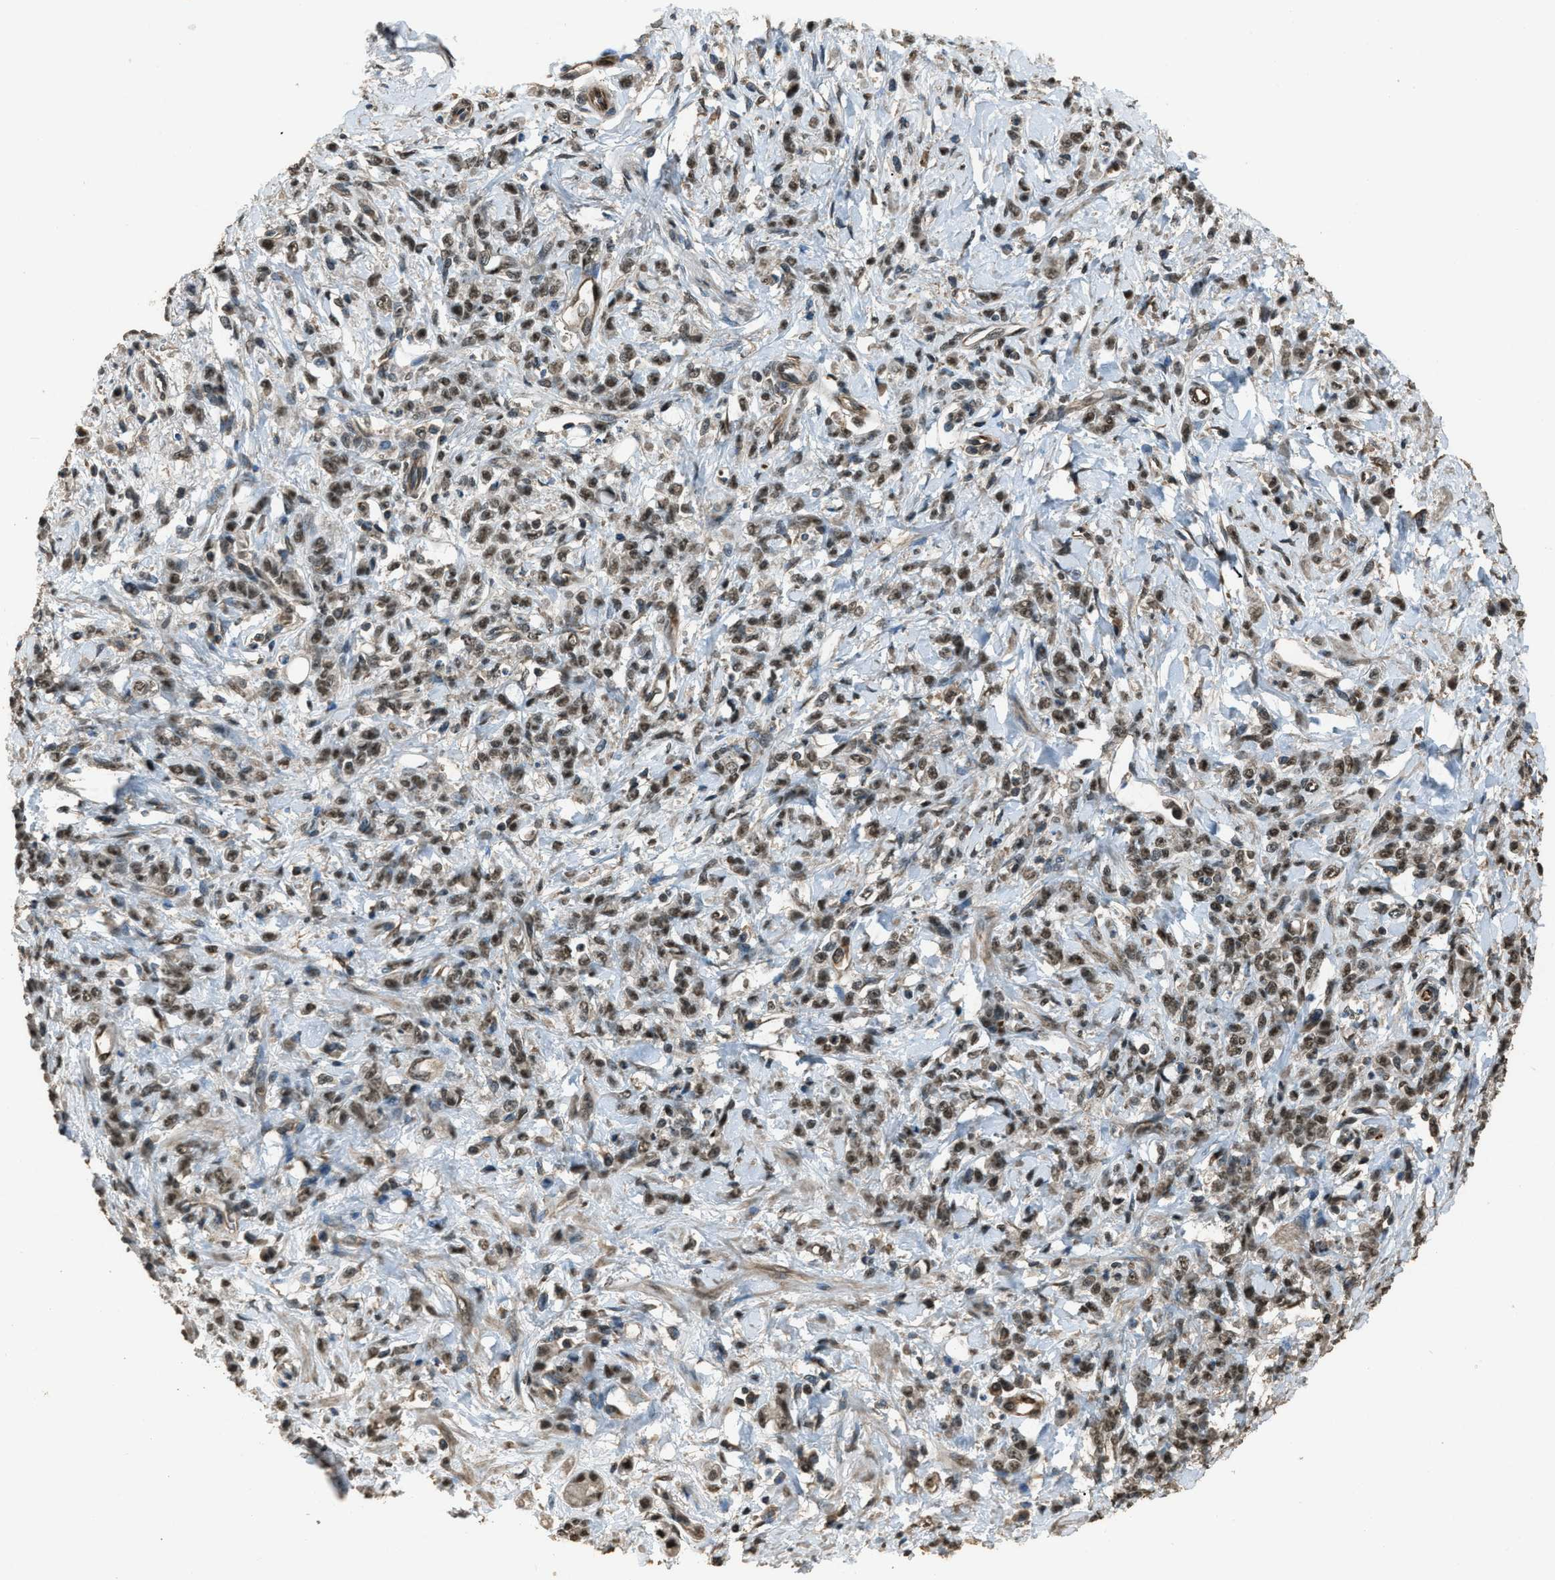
{"staining": {"intensity": "moderate", "quantity": ">75%", "location": "nuclear"}, "tissue": "stomach cancer", "cell_type": "Tumor cells", "image_type": "cancer", "snomed": [{"axis": "morphology", "description": "Normal tissue, NOS"}, {"axis": "morphology", "description": "Adenocarcinoma, NOS"}, {"axis": "topography", "description": "Stomach"}], "caption": "This photomicrograph reveals stomach cancer (adenocarcinoma) stained with immunohistochemistry (IHC) to label a protein in brown. The nuclear of tumor cells show moderate positivity for the protein. Nuclei are counter-stained blue.", "gene": "SERTAD2", "patient": {"sex": "male", "age": 82}}